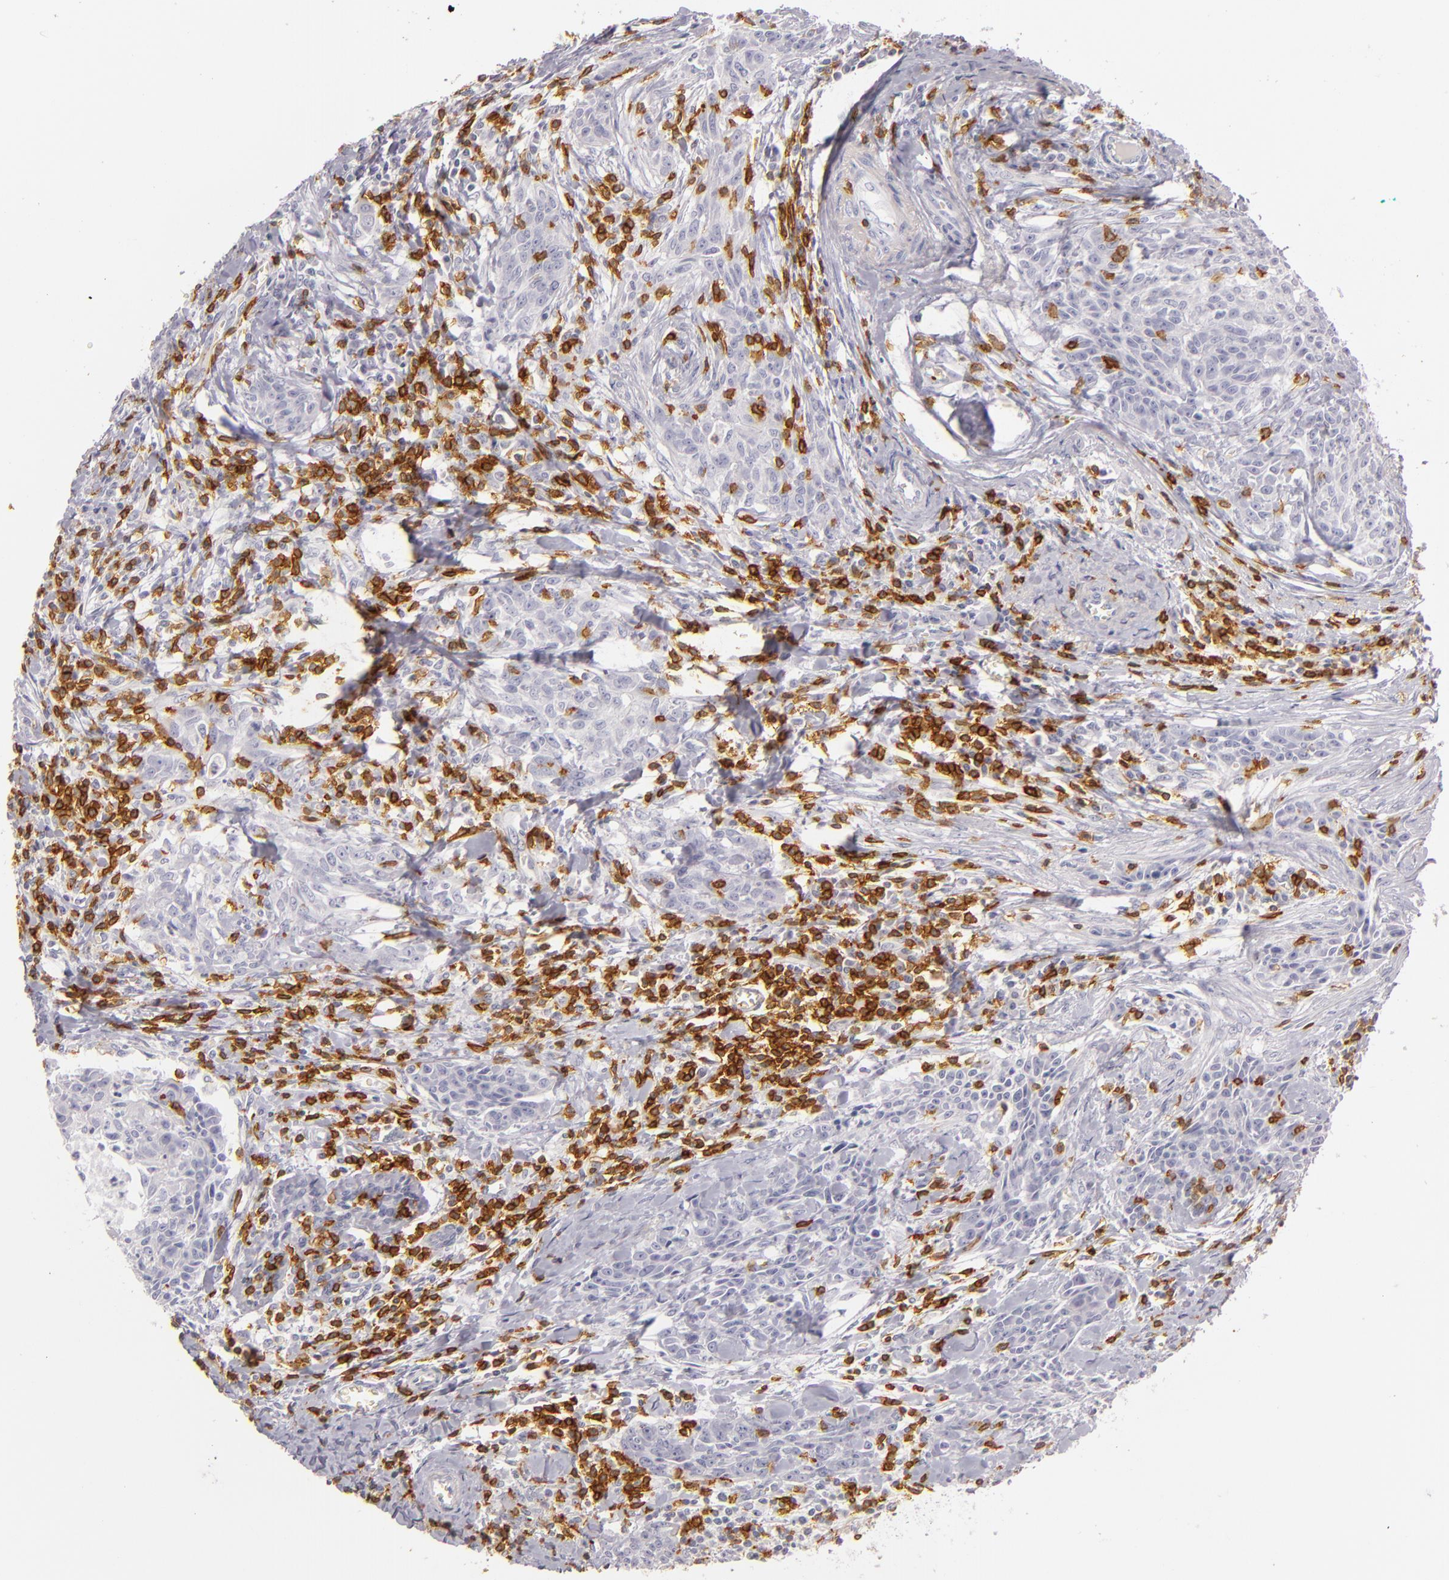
{"staining": {"intensity": "negative", "quantity": "none", "location": "none"}, "tissue": "breast cancer", "cell_type": "Tumor cells", "image_type": "cancer", "snomed": [{"axis": "morphology", "description": "Duct carcinoma"}, {"axis": "topography", "description": "Breast"}], "caption": "Breast invasive ductal carcinoma was stained to show a protein in brown. There is no significant staining in tumor cells.", "gene": "LAT", "patient": {"sex": "female", "age": 50}}